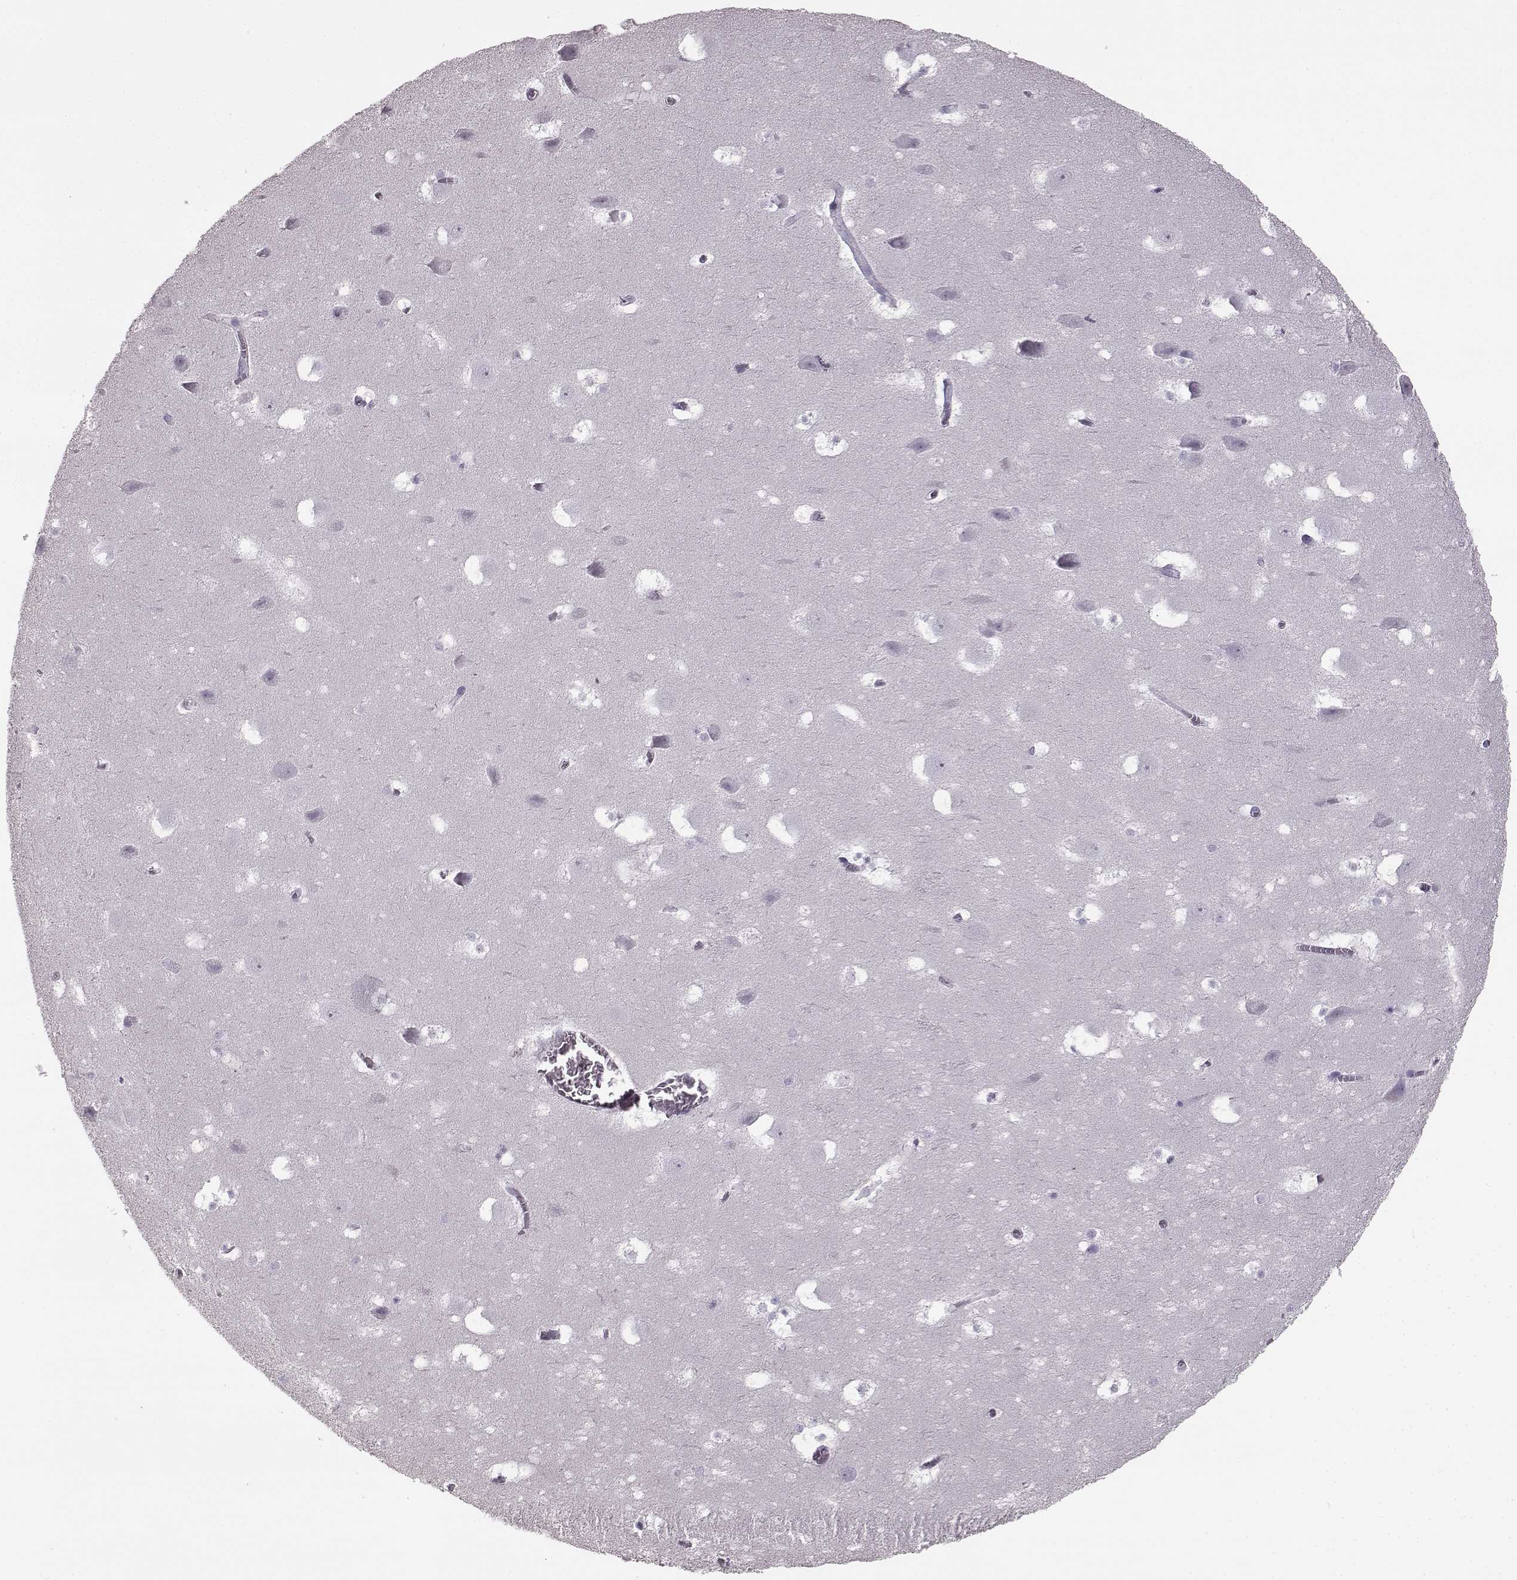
{"staining": {"intensity": "negative", "quantity": "none", "location": "none"}, "tissue": "hippocampus", "cell_type": "Glial cells", "image_type": "normal", "snomed": [{"axis": "morphology", "description": "Normal tissue, NOS"}, {"axis": "topography", "description": "Hippocampus"}], "caption": "The micrograph shows no staining of glial cells in normal hippocampus.", "gene": "PRPH2", "patient": {"sex": "male", "age": 45}}